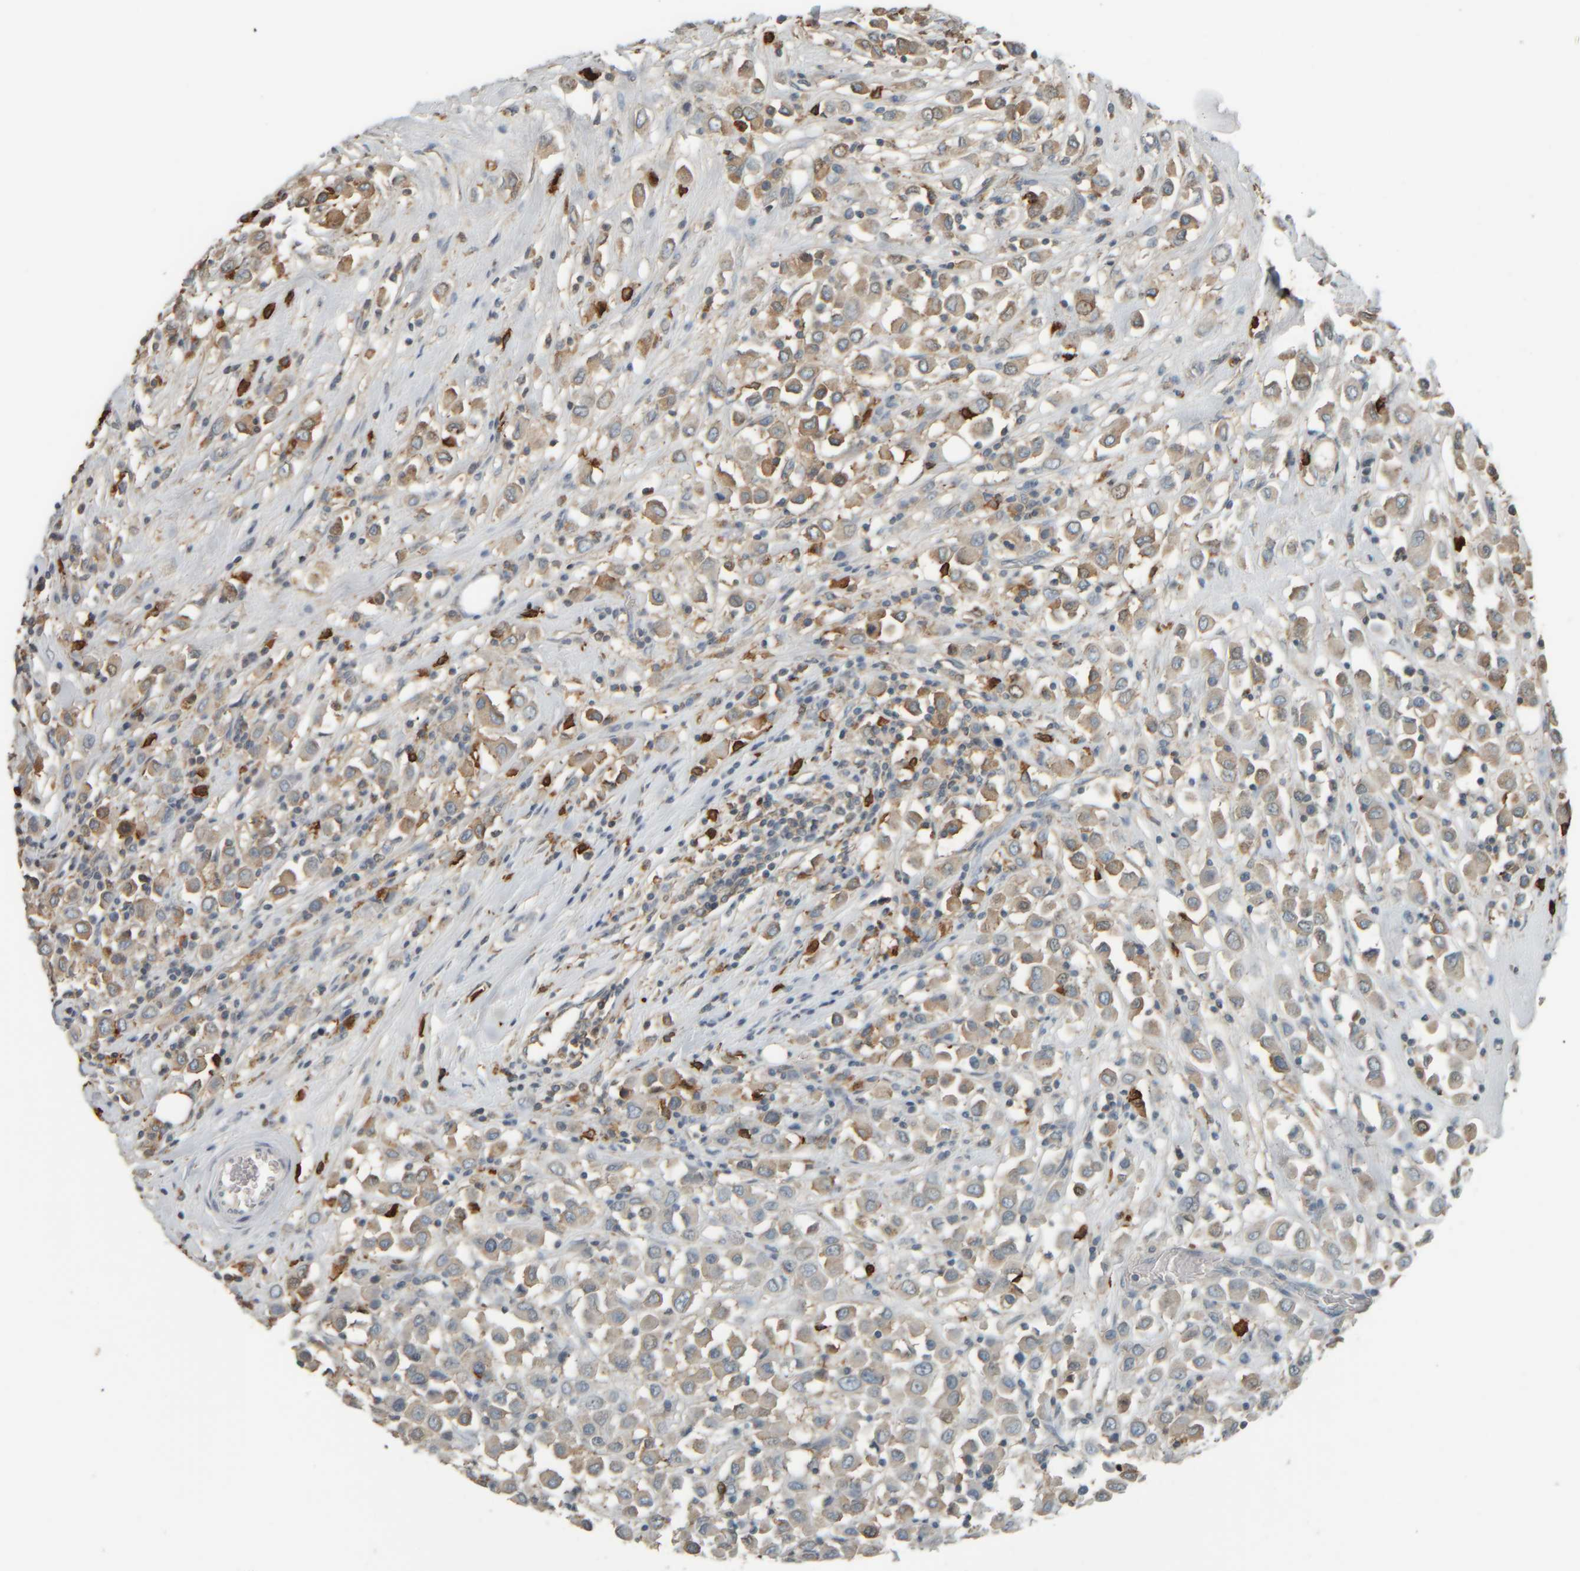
{"staining": {"intensity": "weak", "quantity": "25%-75%", "location": "cytoplasmic/membranous"}, "tissue": "breast cancer", "cell_type": "Tumor cells", "image_type": "cancer", "snomed": [{"axis": "morphology", "description": "Duct carcinoma"}, {"axis": "topography", "description": "Breast"}], "caption": "High-power microscopy captured an immunohistochemistry photomicrograph of breast cancer, revealing weak cytoplasmic/membranous staining in about 25%-75% of tumor cells. The protein is stained brown, and the nuclei are stained in blue (DAB IHC with brightfield microscopy, high magnification).", "gene": "TPSAB1", "patient": {"sex": "female", "age": 61}}